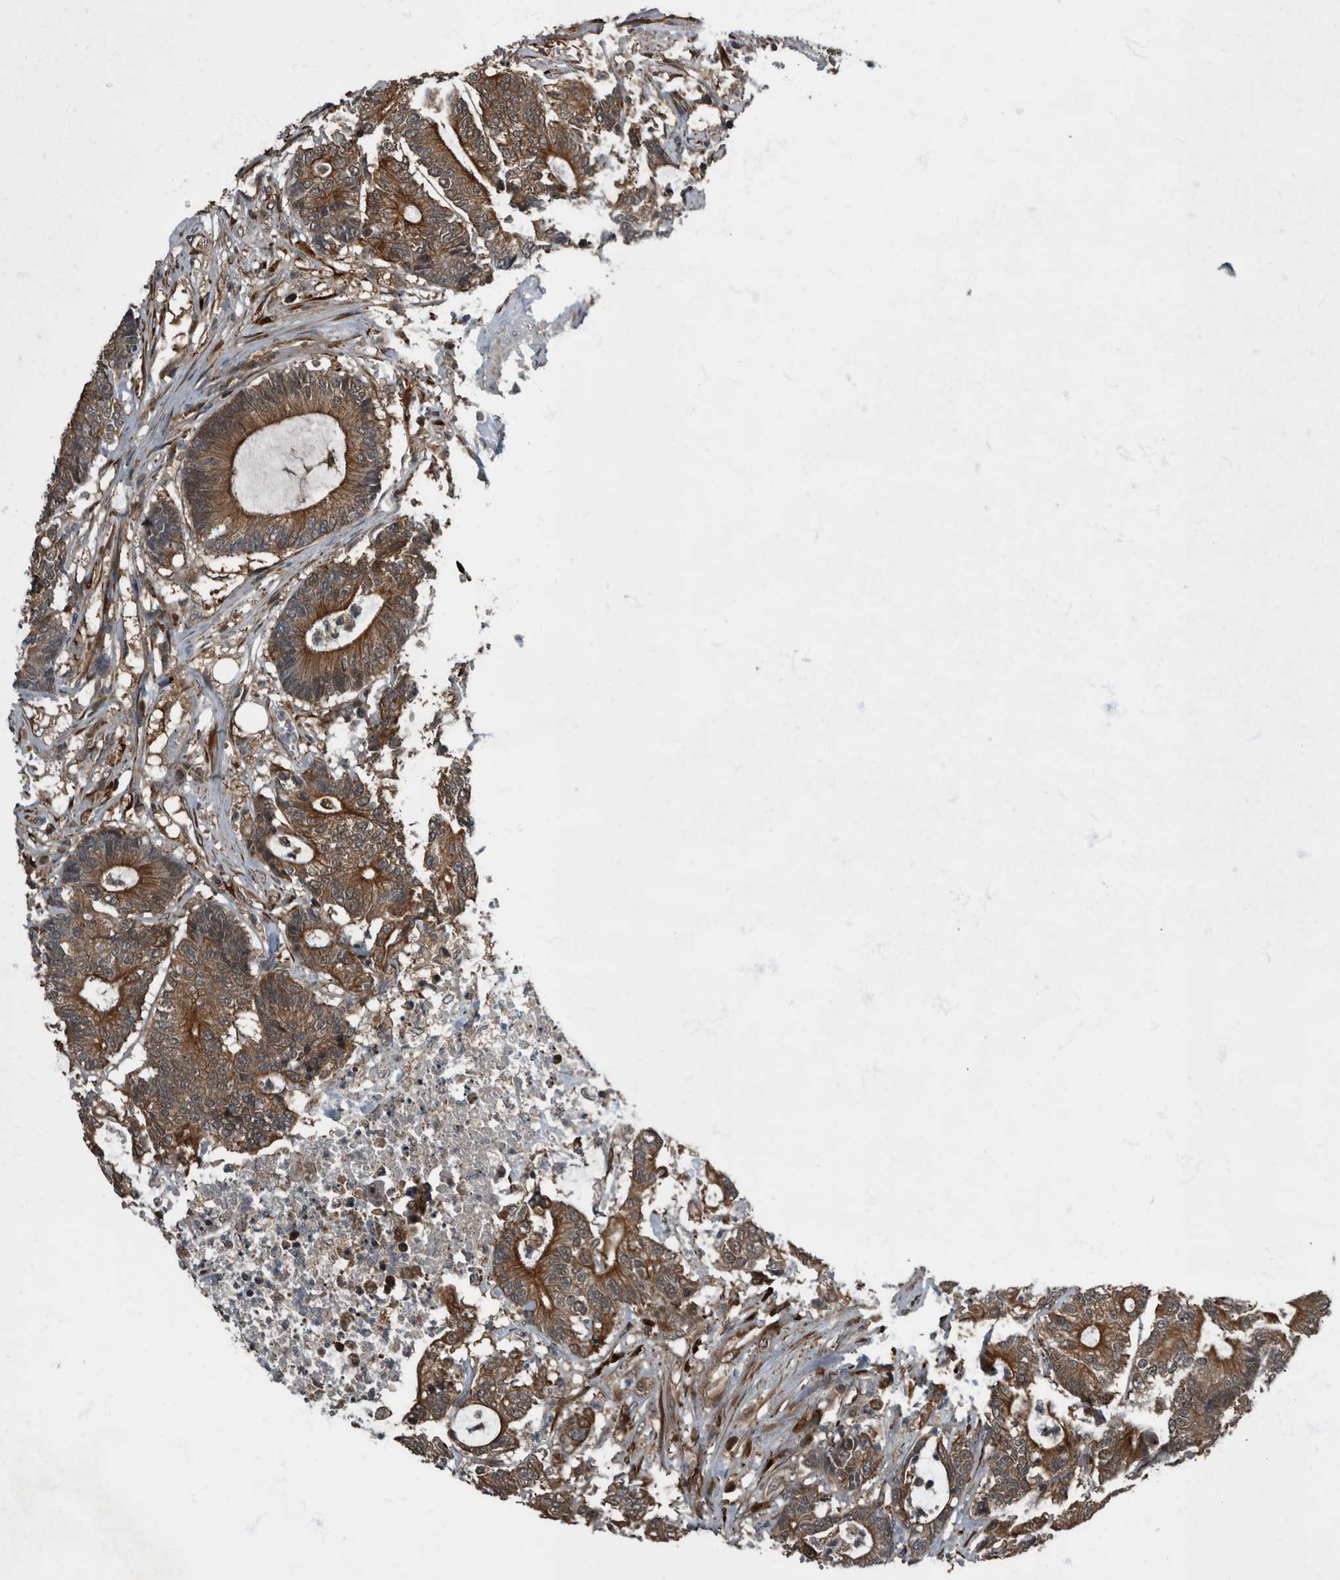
{"staining": {"intensity": "strong", "quantity": ">75%", "location": "cytoplasmic/membranous"}, "tissue": "colorectal cancer", "cell_type": "Tumor cells", "image_type": "cancer", "snomed": [{"axis": "morphology", "description": "Adenocarcinoma, NOS"}, {"axis": "topography", "description": "Colon"}], "caption": "High-magnification brightfield microscopy of colorectal adenocarcinoma stained with DAB (3,3'-diaminobenzidine) (brown) and counterstained with hematoxylin (blue). tumor cells exhibit strong cytoplasmic/membranous staining is appreciated in about>75% of cells.", "gene": "RABGGTB", "patient": {"sex": "female", "age": 84}}